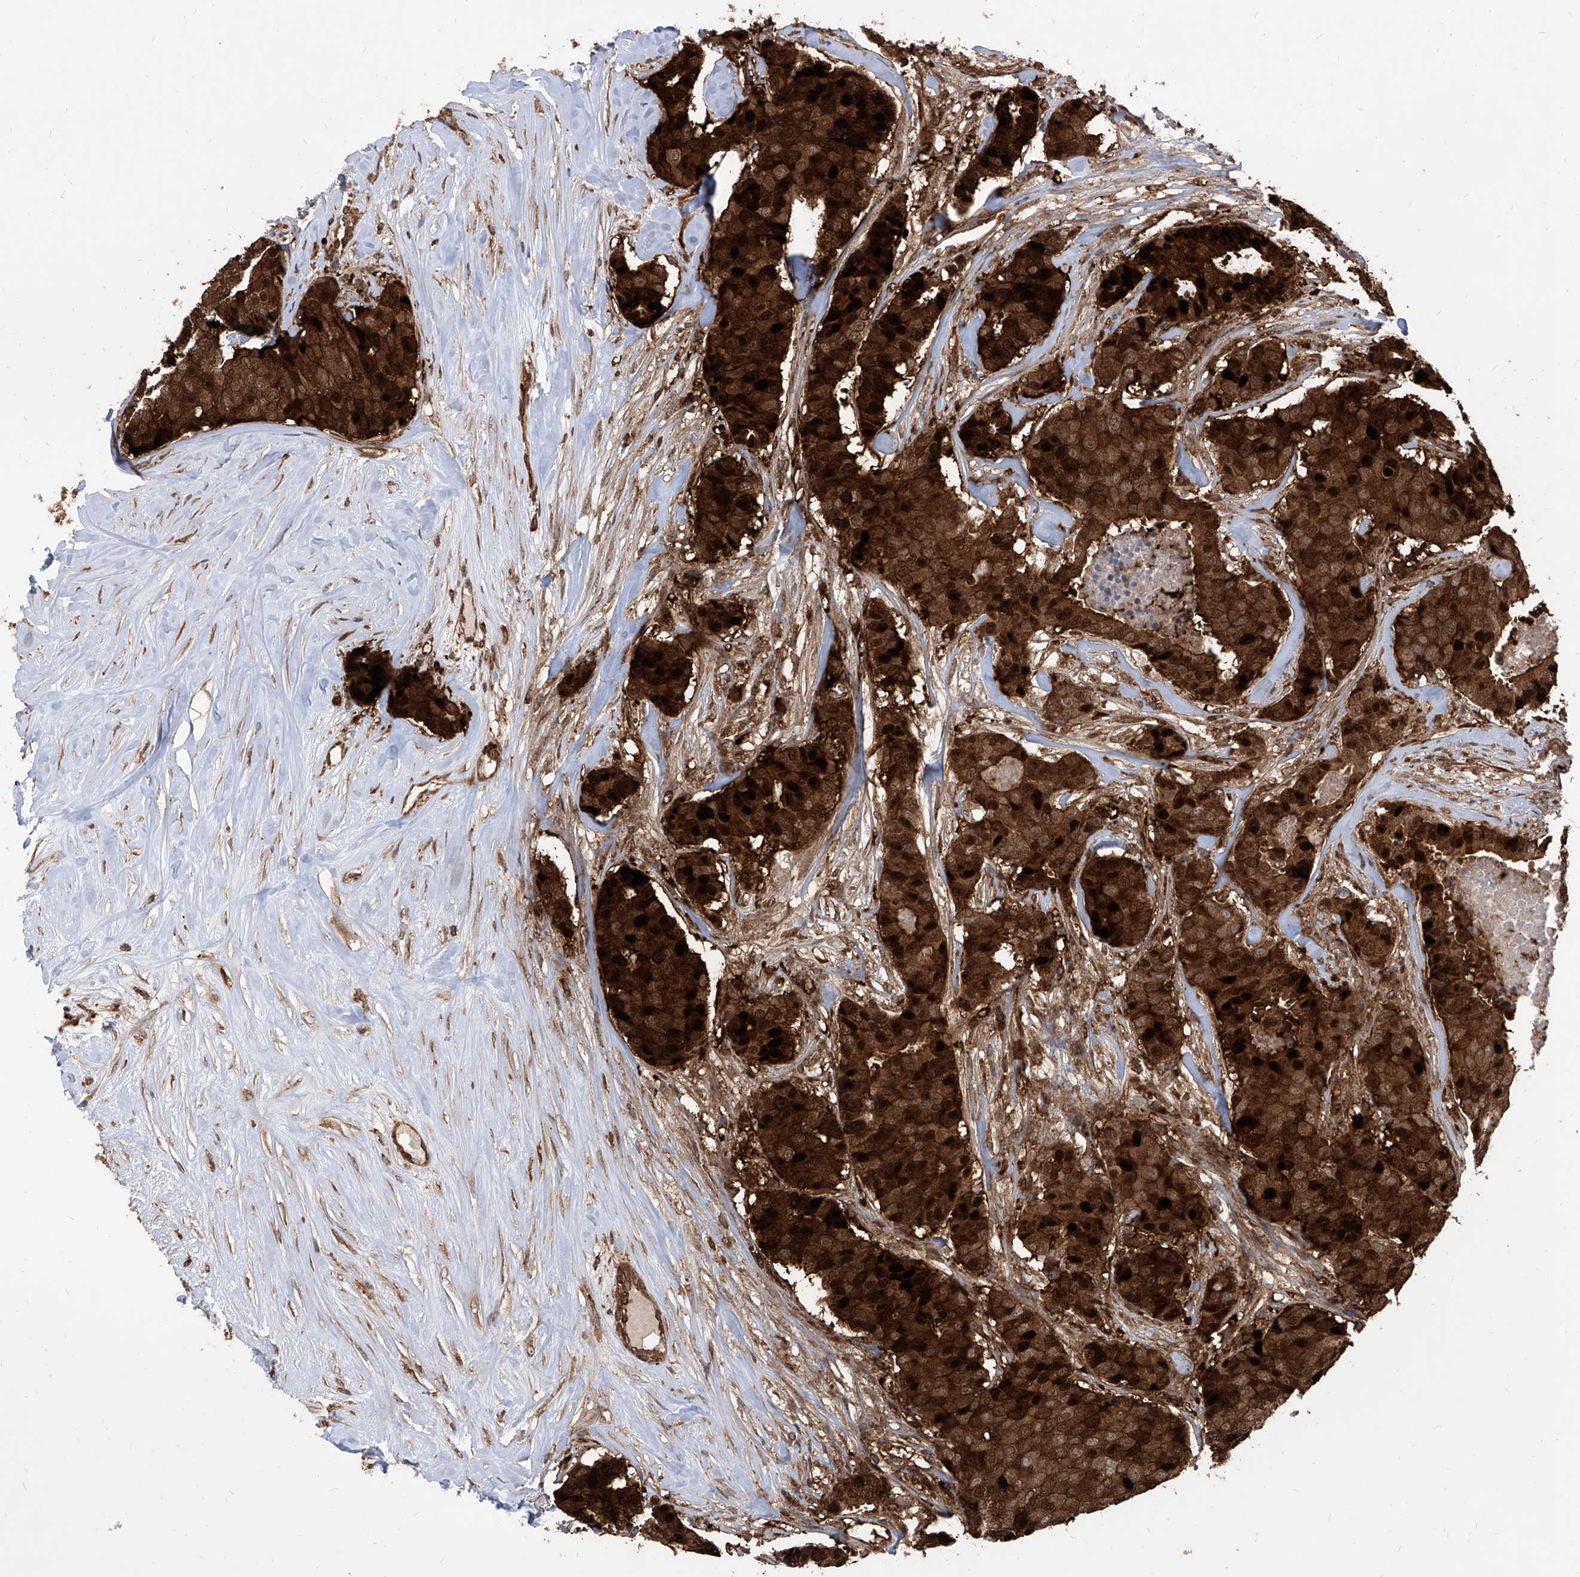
{"staining": {"intensity": "strong", "quantity": ">75%", "location": "cytoplasmic/membranous,nuclear"}, "tissue": "breast cancer", "cell_type": "Tumor cells", "image_type": "cancer", "snomed": [{"axis": "morphology", "description": "Duct carcinoma"}, {"axis": "topography", "description": "Breast"}], "caption": "Immunohistochemical staining of breast intraductal carcinoma shows high levels of strong cytoplasmic/membranous and nuclear protein staining in about >75% of tumor cells.", "gene": "MAGED2", "patient": {"sex": "female", "age": 75}}